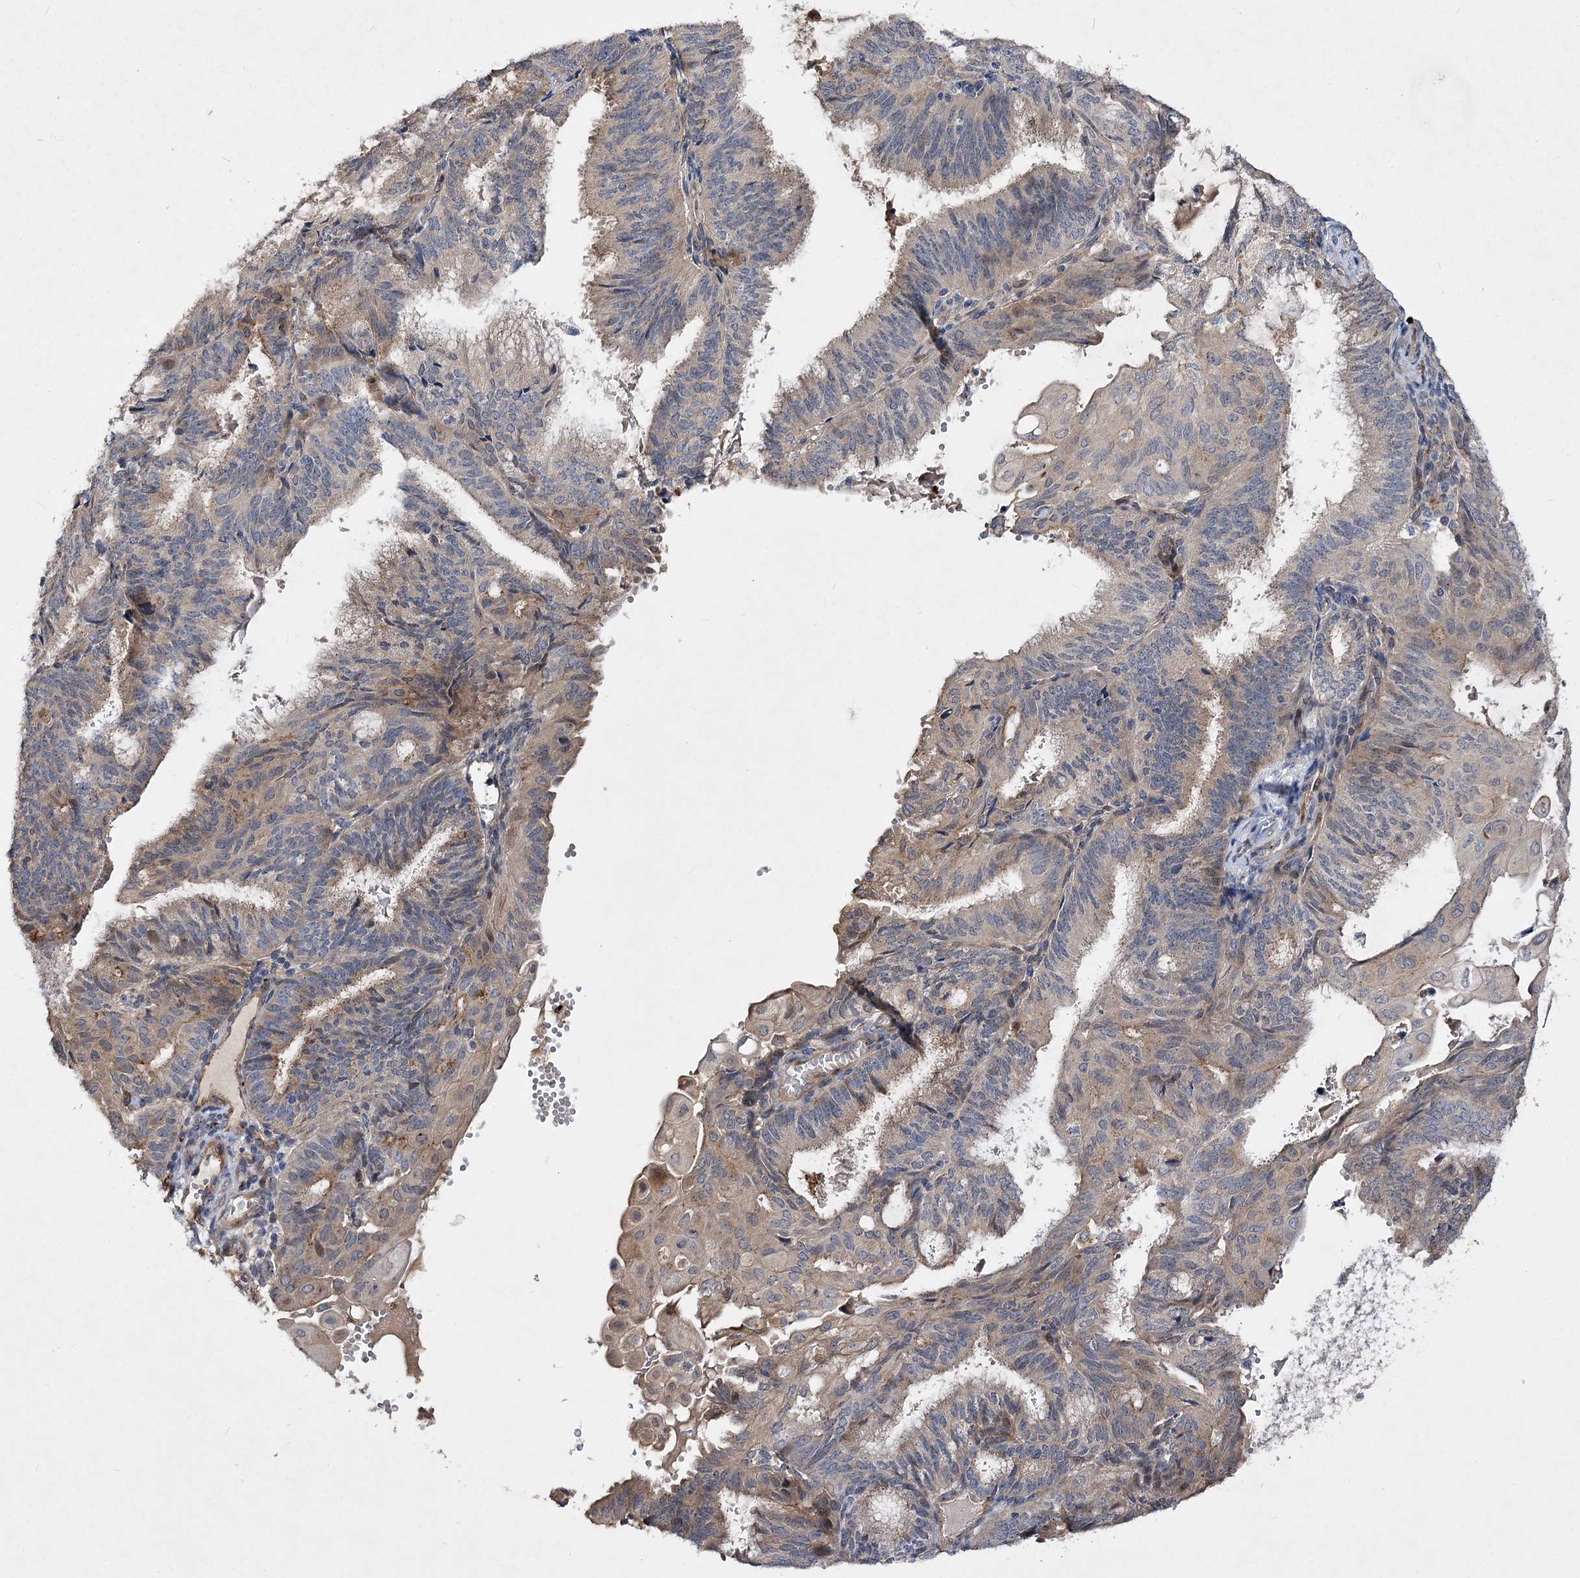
{"staining": {"intensity": "weak", "quantity": "25%-75%", "location": "cytoplasmic/membranous"}, "tissue": "endometrial cancer", "cell_type": "Tumor cells", "image_type": "cancer", "snomed": [{"axis": "morphology", "description": "Adenocarcinoma, NOS"}, {"axis": "topography", "description": "Endometrium"}], "caption": "Weak cytoplasmic/membranous positivity for a protein is seen in approximately 25%-75% of tumor cells of endometrial adenocarcinoma using immunohistochemistry (IHC).", "gene": "MINDY3", "patient": {"sex": "female", "age": 49}}